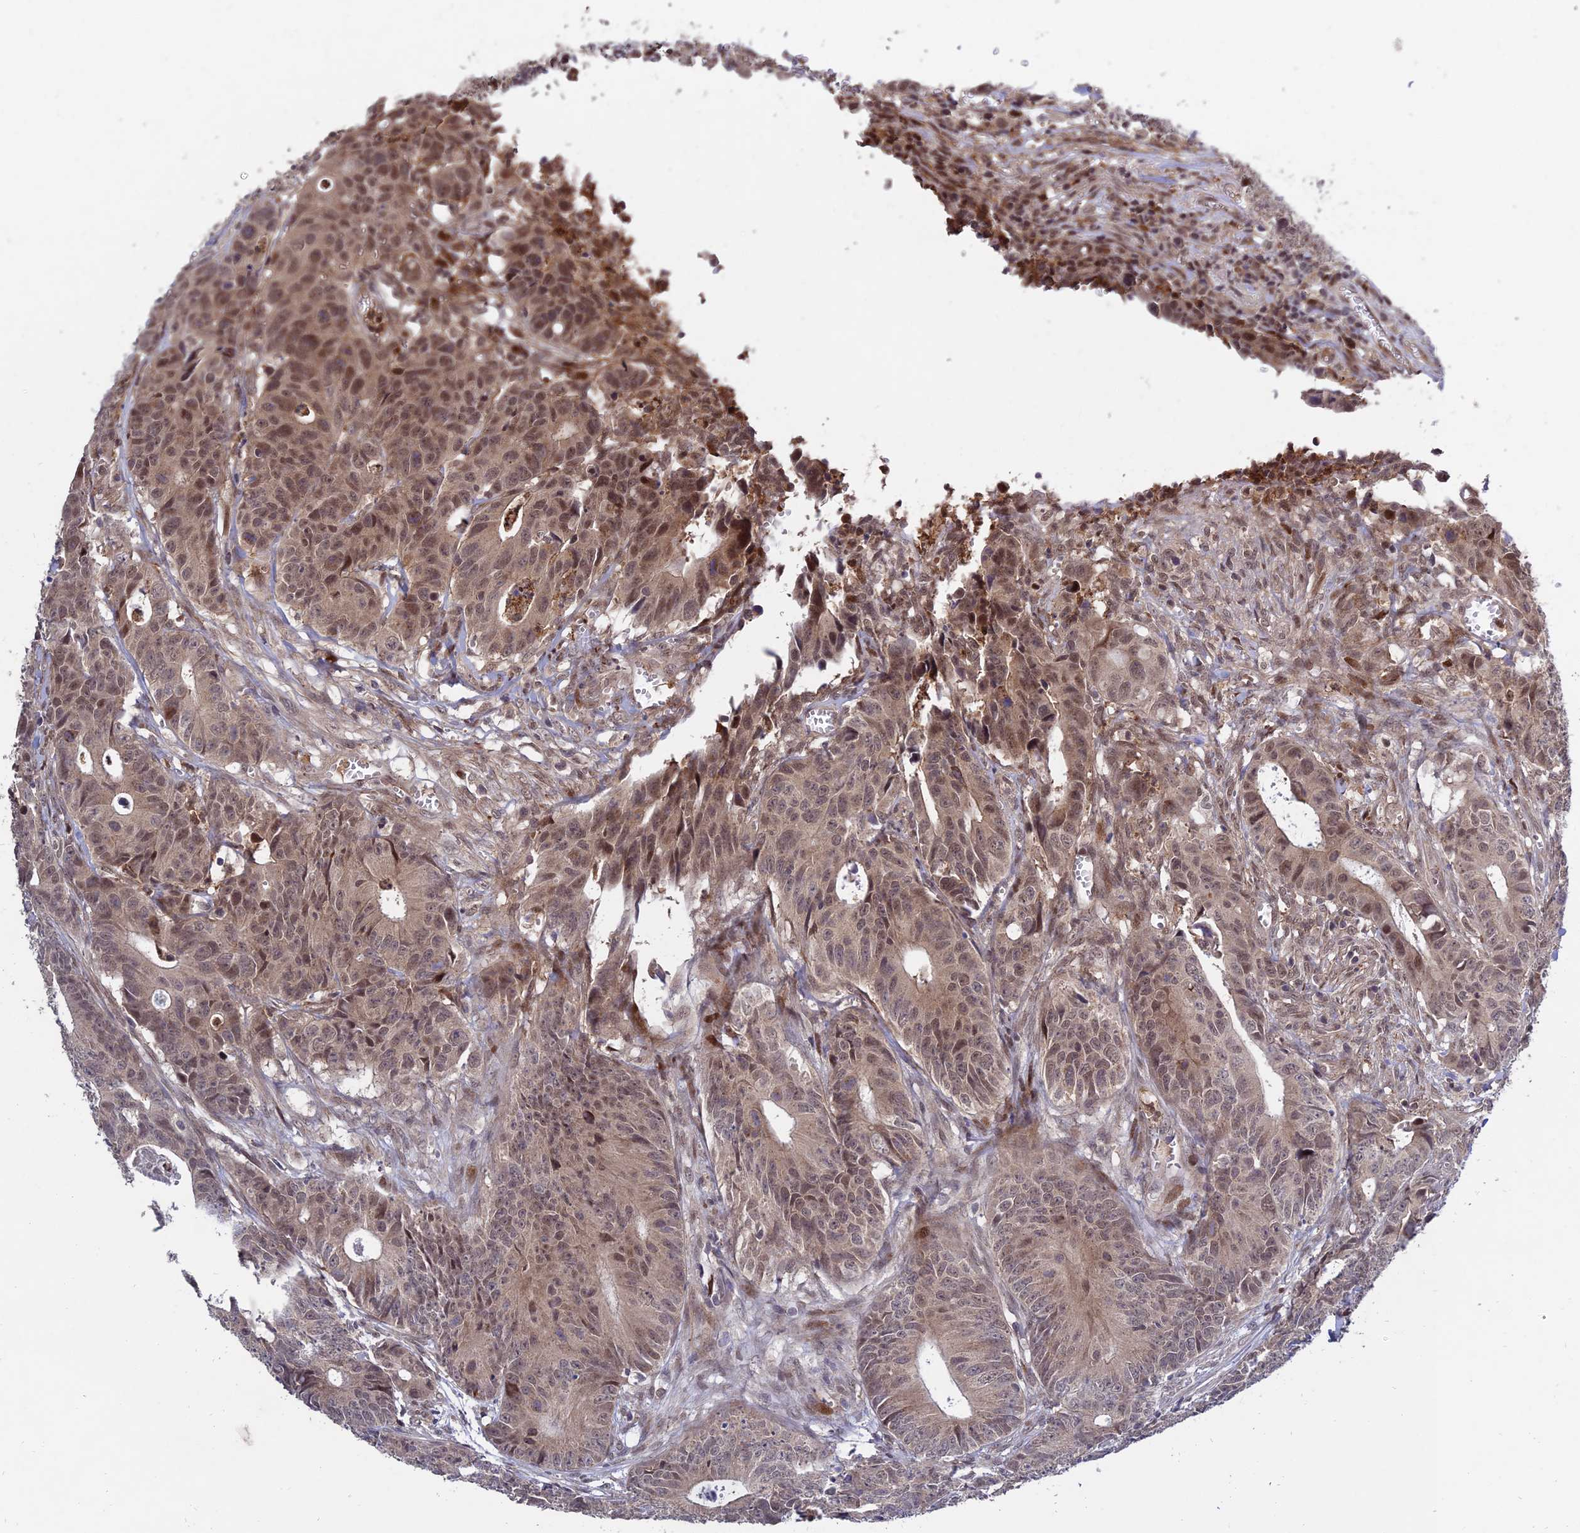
{"staining": {"intensity": "moderate", "quantity": ">75%", "location": "cytoplasmic/membranous,nuclear"}, "tissue": "colorectal cancer", "cell_type": "Tumor cells", "image_type": "cancer", "snomed": [{"axis": "morphology", "description": "Adenocarcinoma, NOS"}, {"axis": "topography", "description": "Colon"}], "caption": "Moderate cytoplasmic/membranous and nuclear positivity is identified in approximately >75% of tumor cells in colorectal cancer (adenocarcinoma). (DAB IHC, brown staining for protein, blue staining for nuclei).", "gene": "ZNF85", "patient": {"sex": "female", "age": 57}}